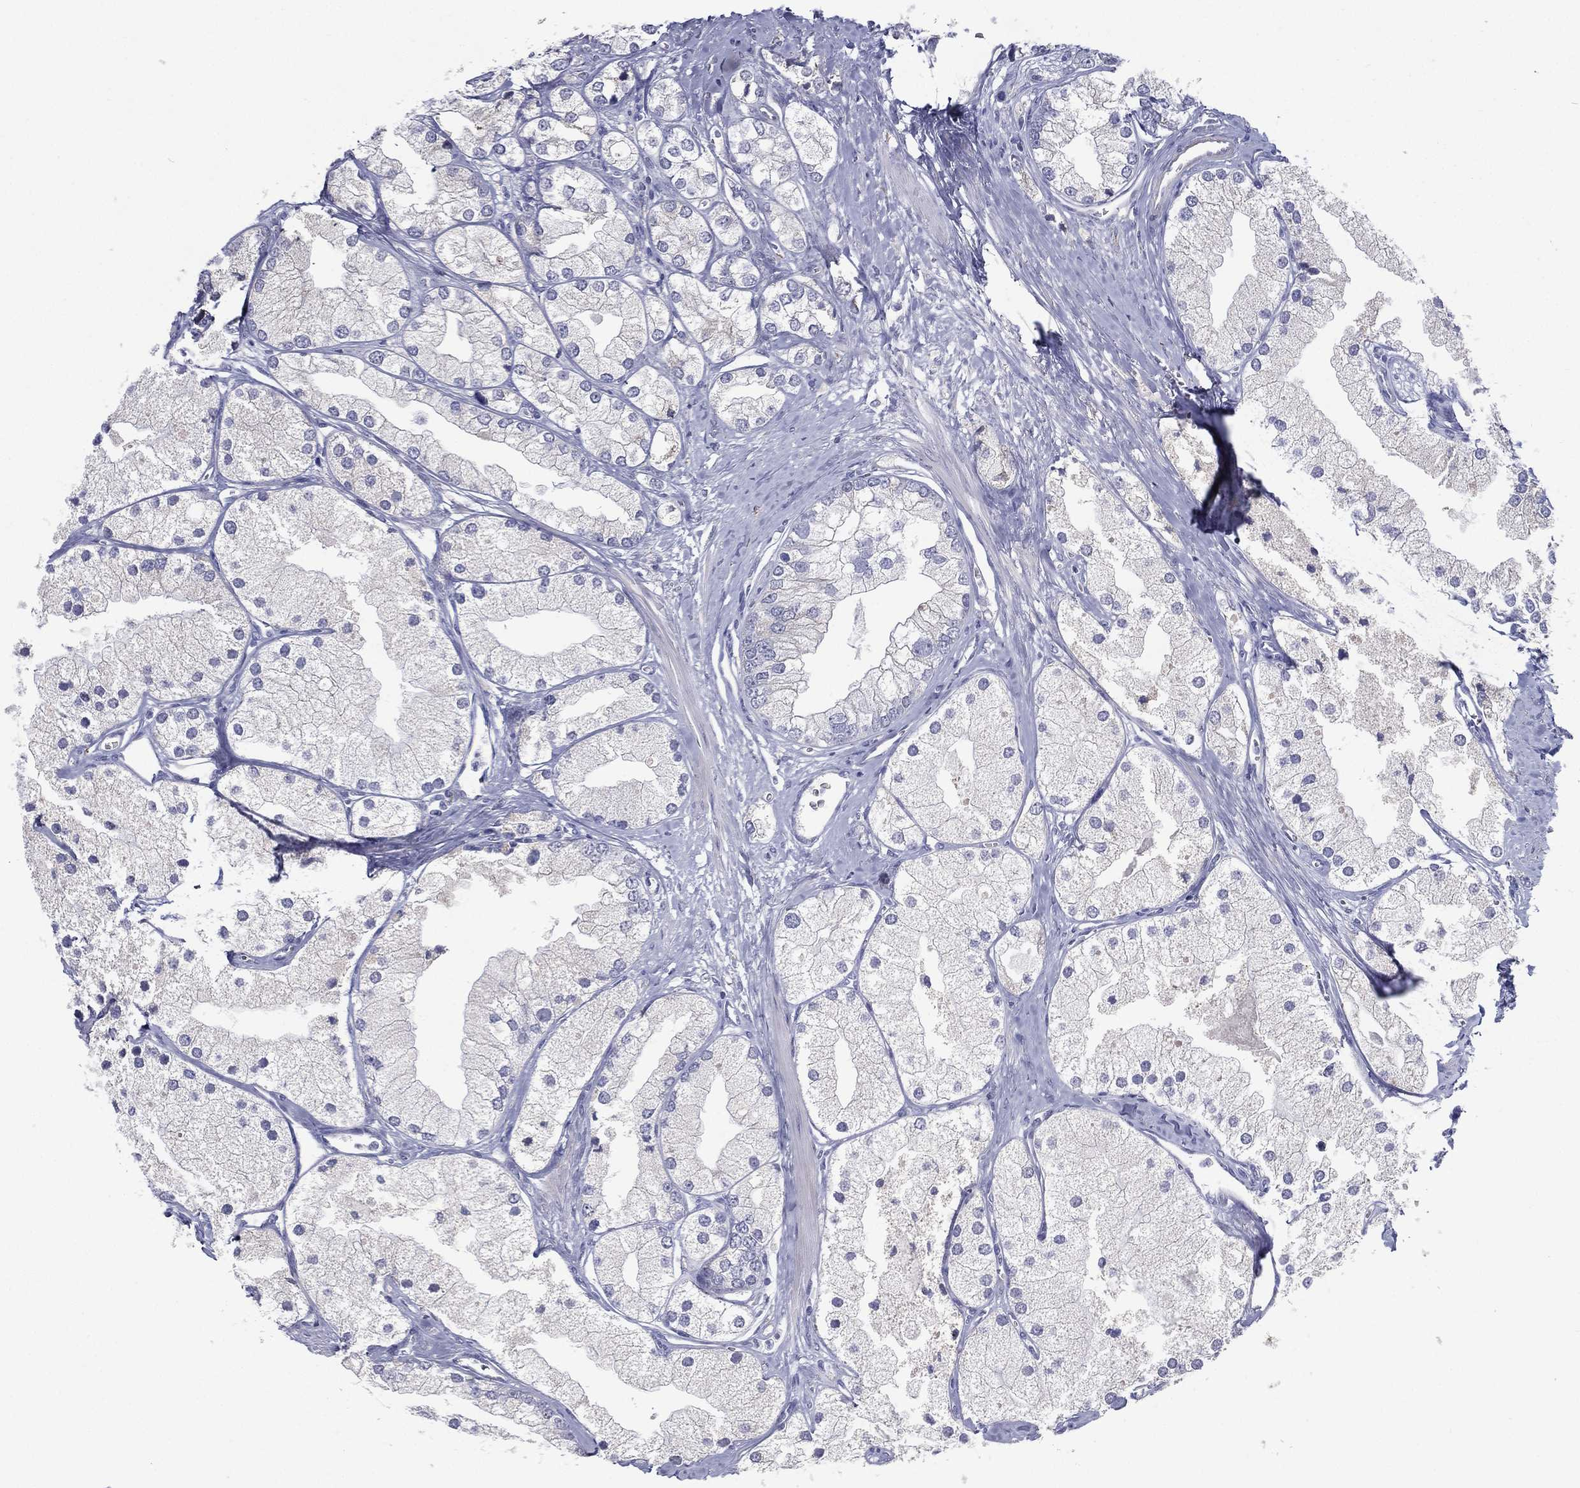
{"staining": {"intensity": "negative", "quantity": "none", "location": "none"}, "tissue": "prostate cancer", "cell_type": "Tumor cells", "image_type": "cancer", "snomed": [{"axis": "morphology", "description": "Adenocarcinoma, NOS"}, {"axis": "topography", "description": "Prostate and seminal vesicle, NOS"}, {"axis": "topography", "description": "Prostate"}], "caption": "This micrograph is of prostate adenocarcinoma stained with IHC to label a protein in brown with the nuclei are counter-stained blue. There is no expression in tumor cells.", "gene": "C19orf18", "patient": {"sex": "male", "age": 79}}